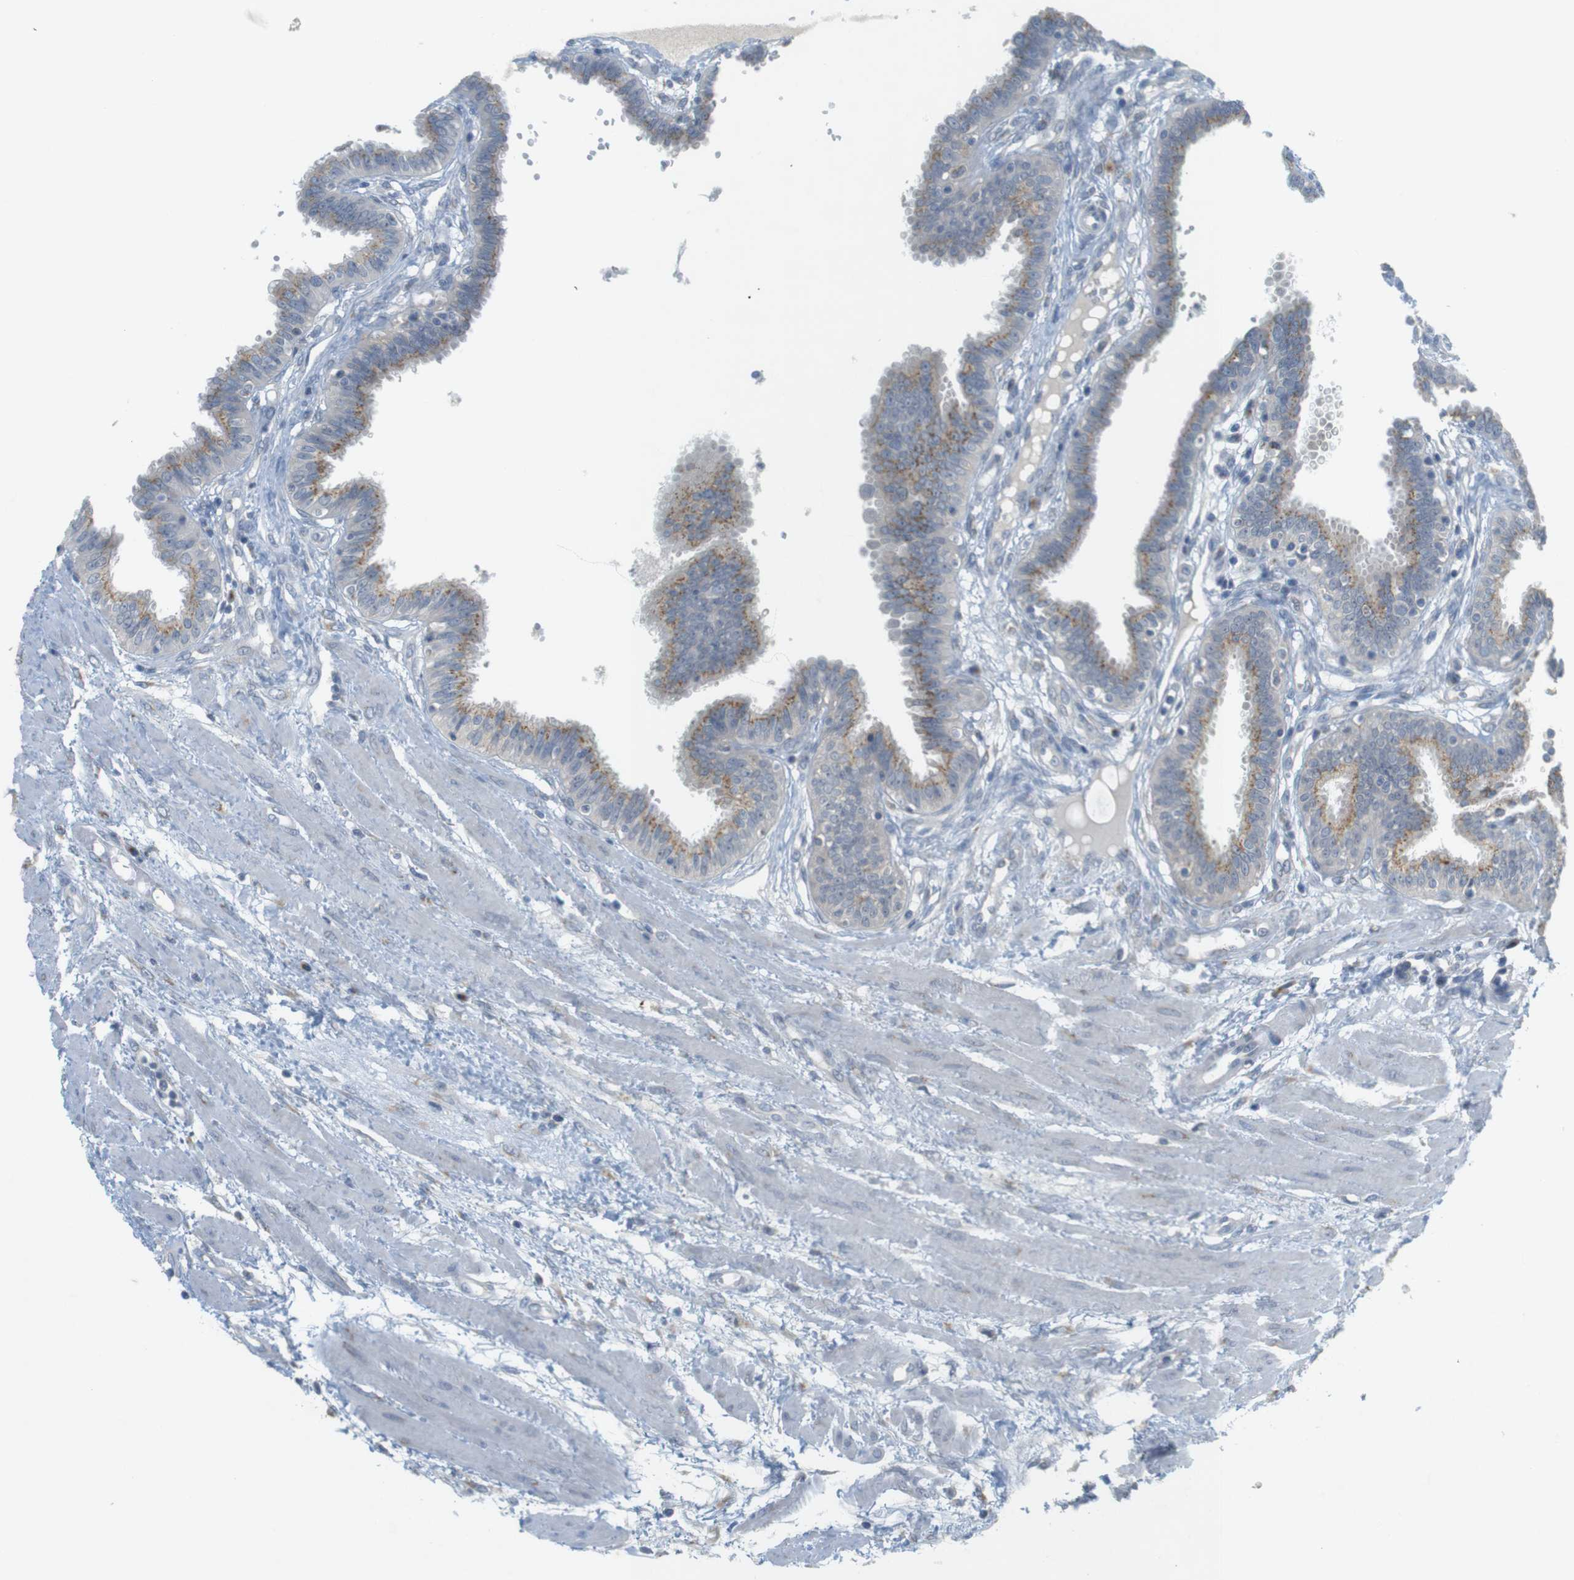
{"staining": {"intensity": "moderate", "quantity": ">75%", "location": "cytoplasmic/membranous"}, "tissue": "fallopian tube", "cell_type": "Glandular cells", "image_type": "normal", "snomed": [{"axis": "morphology", "description": "Normal tissue, NOS"}, {"axis": "topography", "description": "Fallopian tube"}], "caption": "Immunohistochemistry (IHC) of benign human fallopian tube reveals medium levels of moderate cytoplasmic/membranous positivity in approximately >75% of glandular cells.", "gene": "YIPF3", "patient": {"sex": "female", "age": 32}}